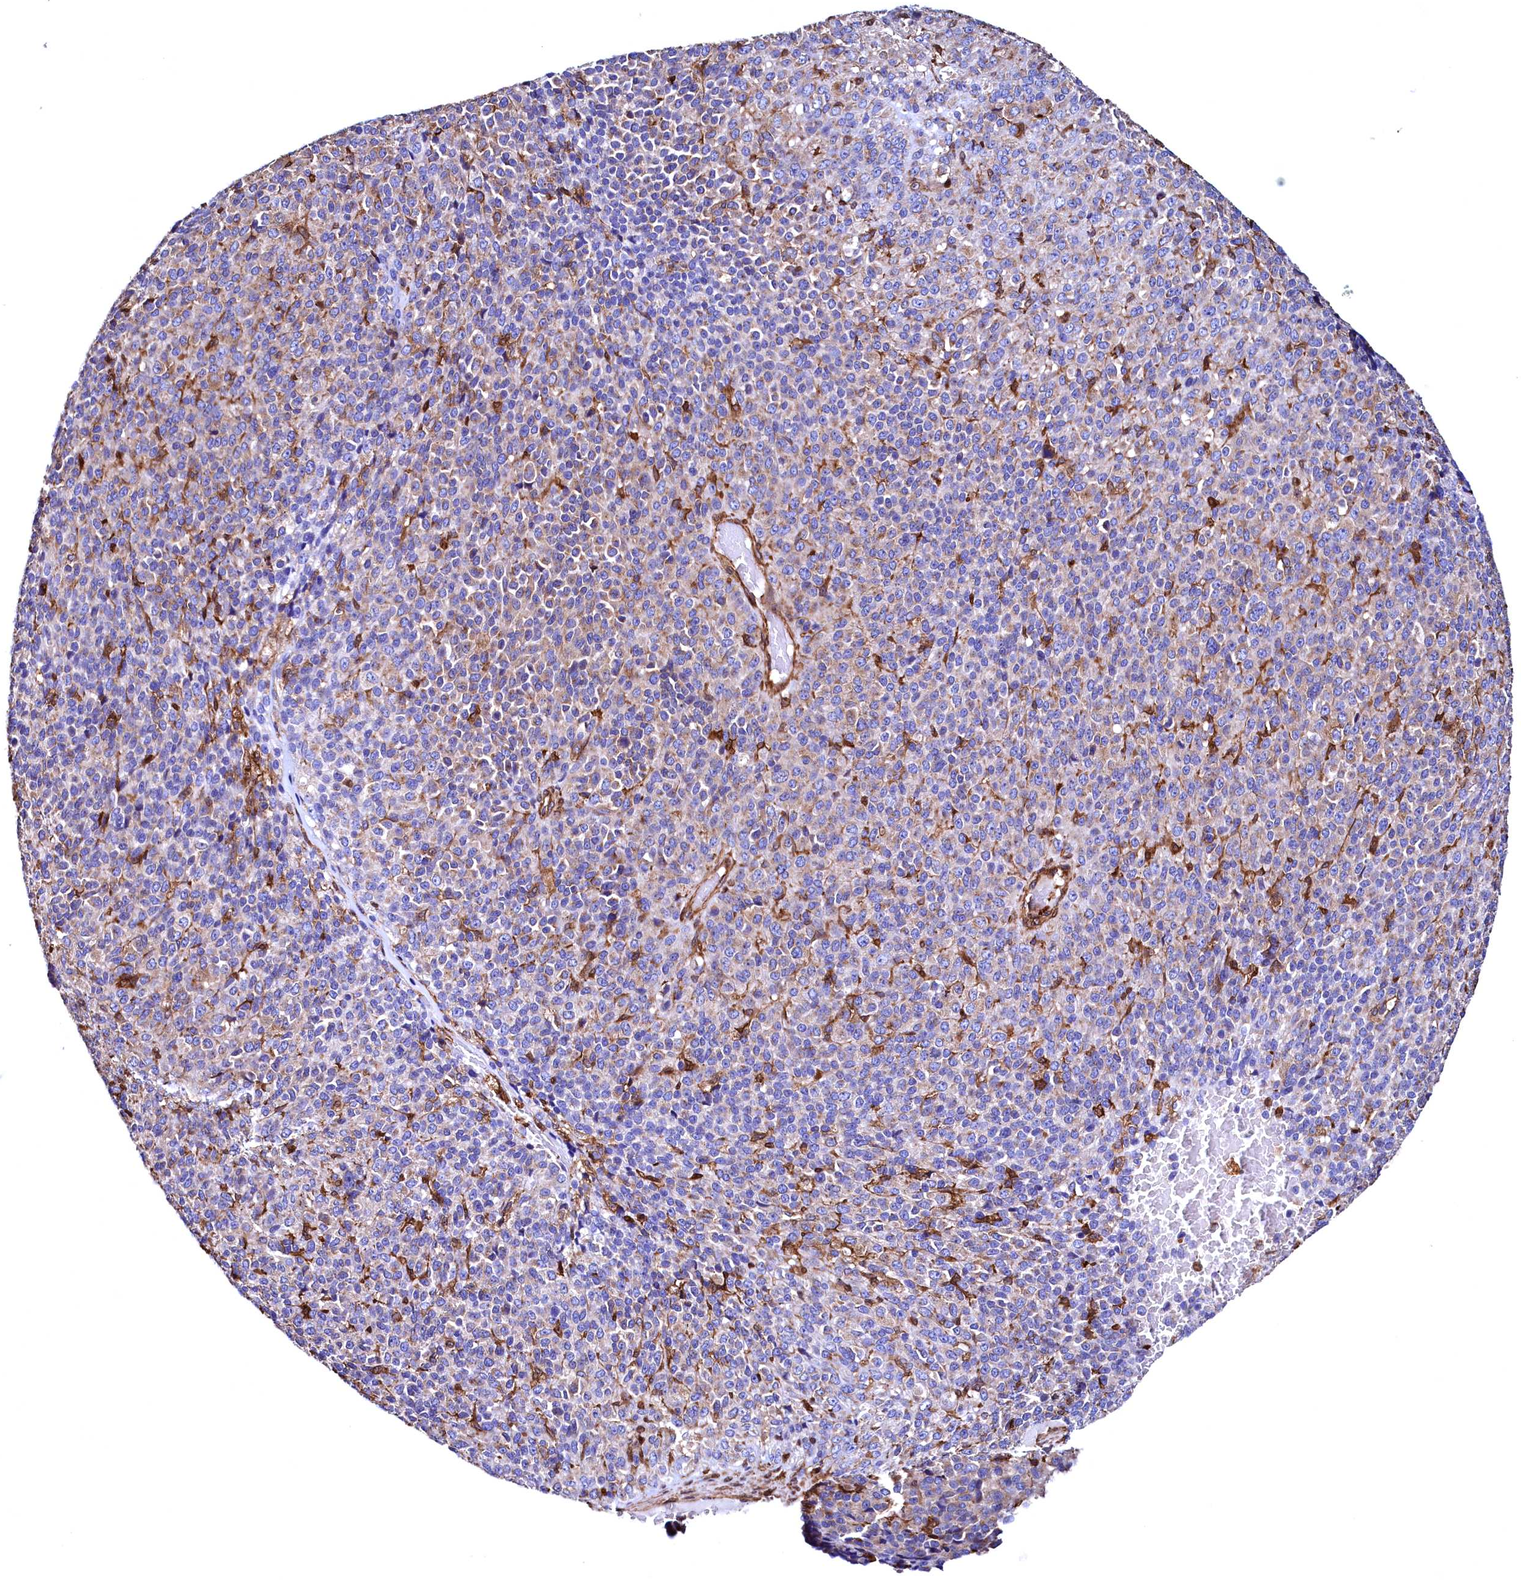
{"staining": {"intensity": "moderate", "quantity": "25%-75%", "location": "cytoplasmic/membranous"}, "tissue": "melanoma", "cell_type": "Tumor cells", "image_type": "cancer", "snomed": [{"axis": "morphology", "description": "Malignant melanoma, Metastatic site"}, {"axis": "topography", "description": "Brain"}], "caption": "Tumor cells exhibit moderate cytoplasmic/membranous expression in about 25%-75% of cells in malignant melanoma (metastatic site).", "gene": "STAMBPL1", "patient": {"sex": "female", "age": 56}}